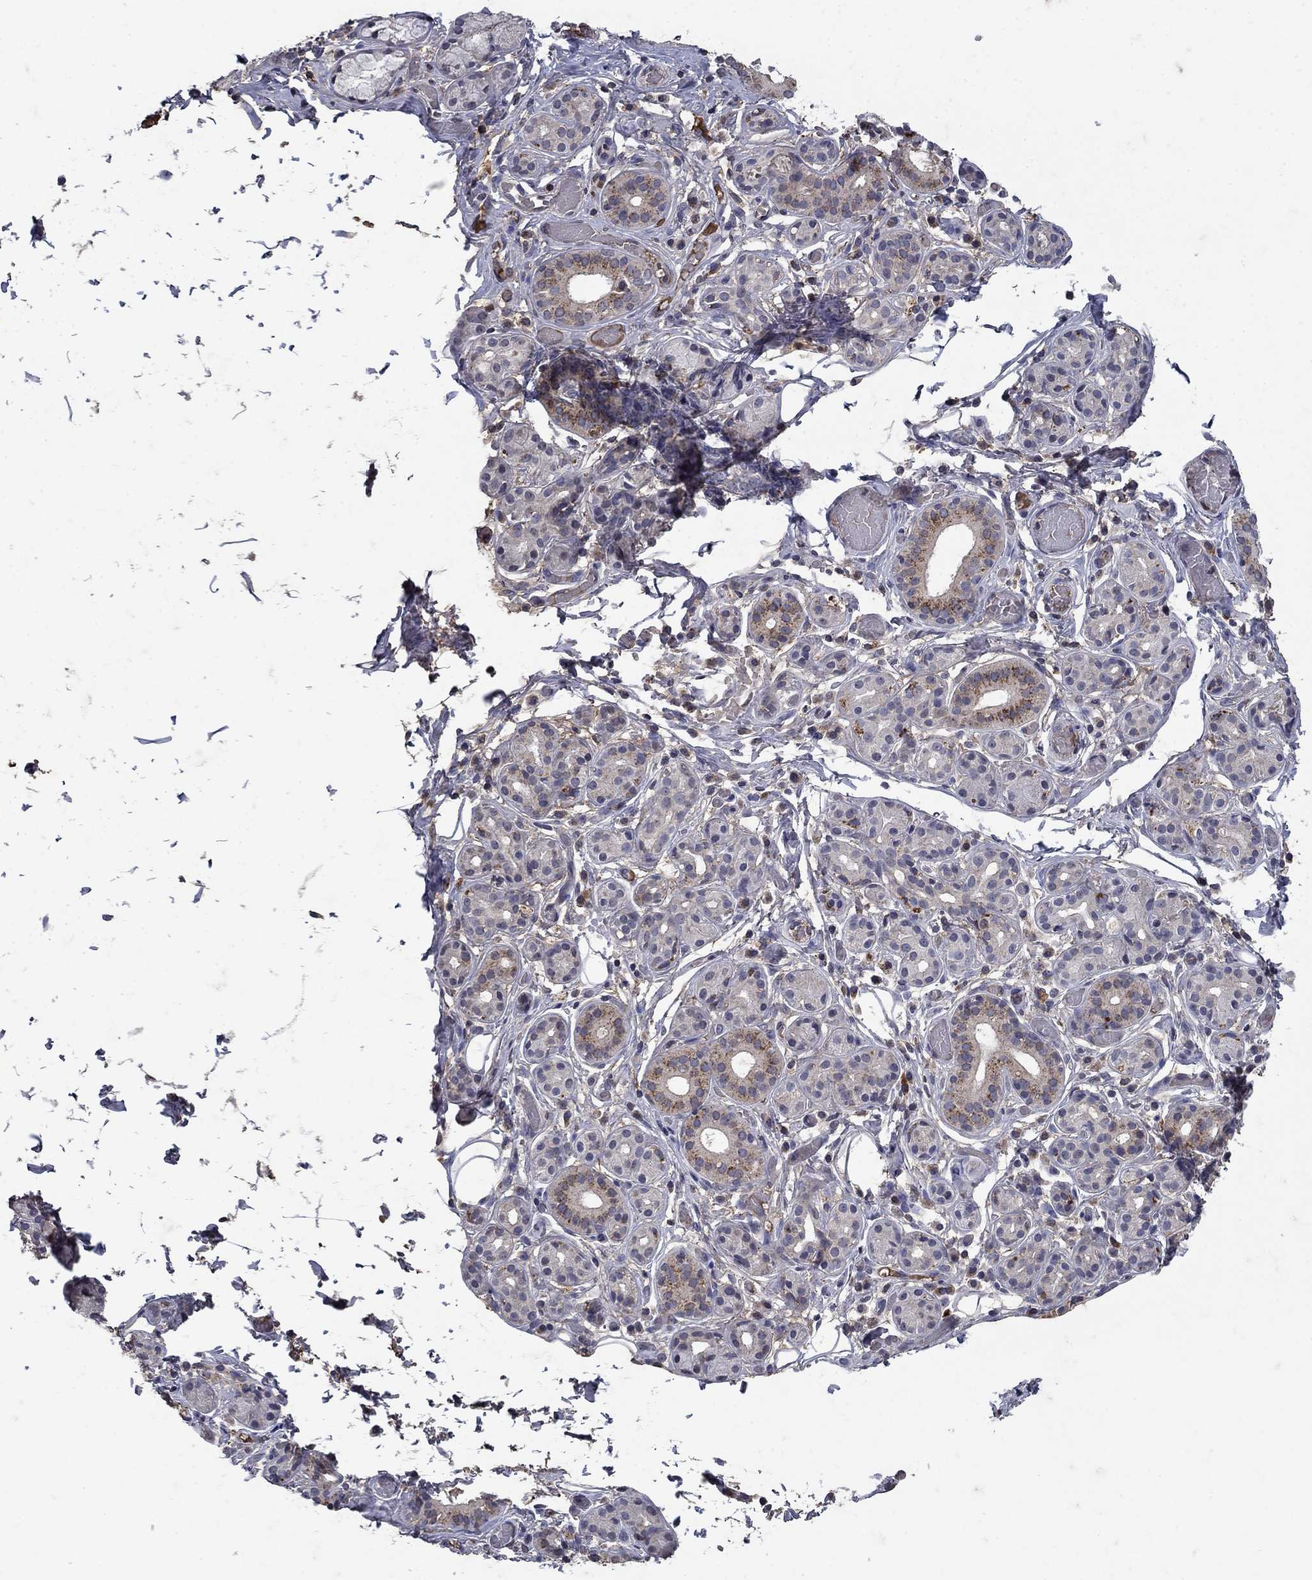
{"staining": {"intensity": "moderate", "quantity": "<25%", "location": "cytoplasmic/membranous"}, "tissue": "salivary gland", "cell_type": "Glandular cells", "image_type": "normal", "snomed": [{"axis": "morphology", "description": "Normal tissue, NOS"}, {"axis": "topography", "description": "Salivary gland"}, {"axis": "topography", "description": "Peripheral nerve tissue"}], "caption": "Protein staining of unremarkable salivary gland displays moderate cytoplasmic/membranous expression in approximately <25% of glandular cells. (Stains: DAB (3,3'-diaminobenzidine) in brown, nuclei in blue, Microscopy: brightfield microscopy at high magnification).", "gene": "NPC2", "patient": {"sex": "male", "age": 71}}